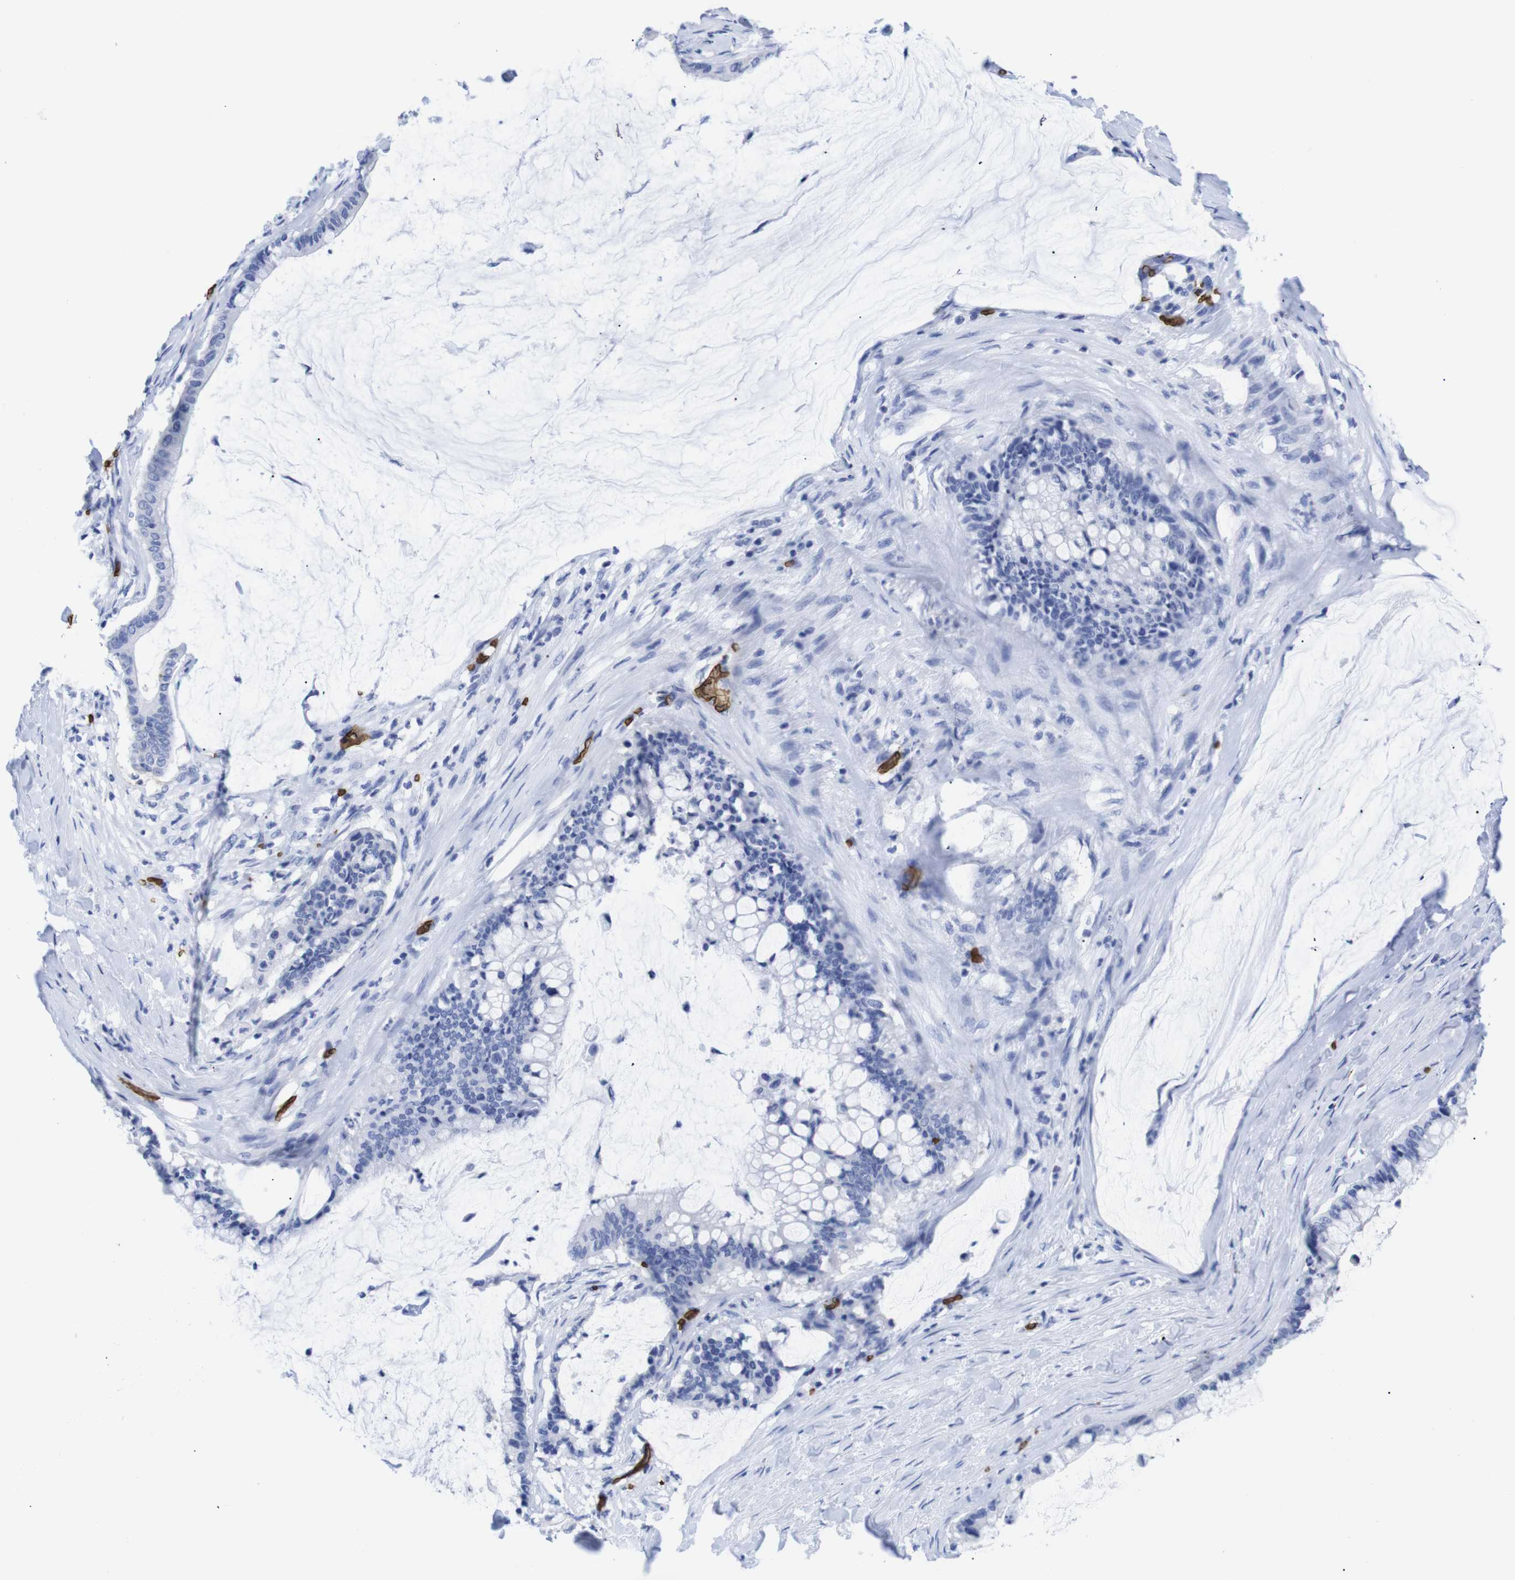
{"staining": {"intensity": "negative", "quantity": "none", "location": "none"}, "tissue": "pancreatic cancer", "cell_type": "Tumor cells", "image_type": "cancer", "snomed": [{"axis": "morphology", "description": "Adenocarcinoma, NOS"}, {"axis": "topography", "description": "Pancreas"}], "caption": "This is a histopathology image of immunohistochemistry staining of pancreatic cancer, which shows no positivity in tumor cells.", "gene": "S1PR2", "patient": {"sex": "male", "age": 41}}